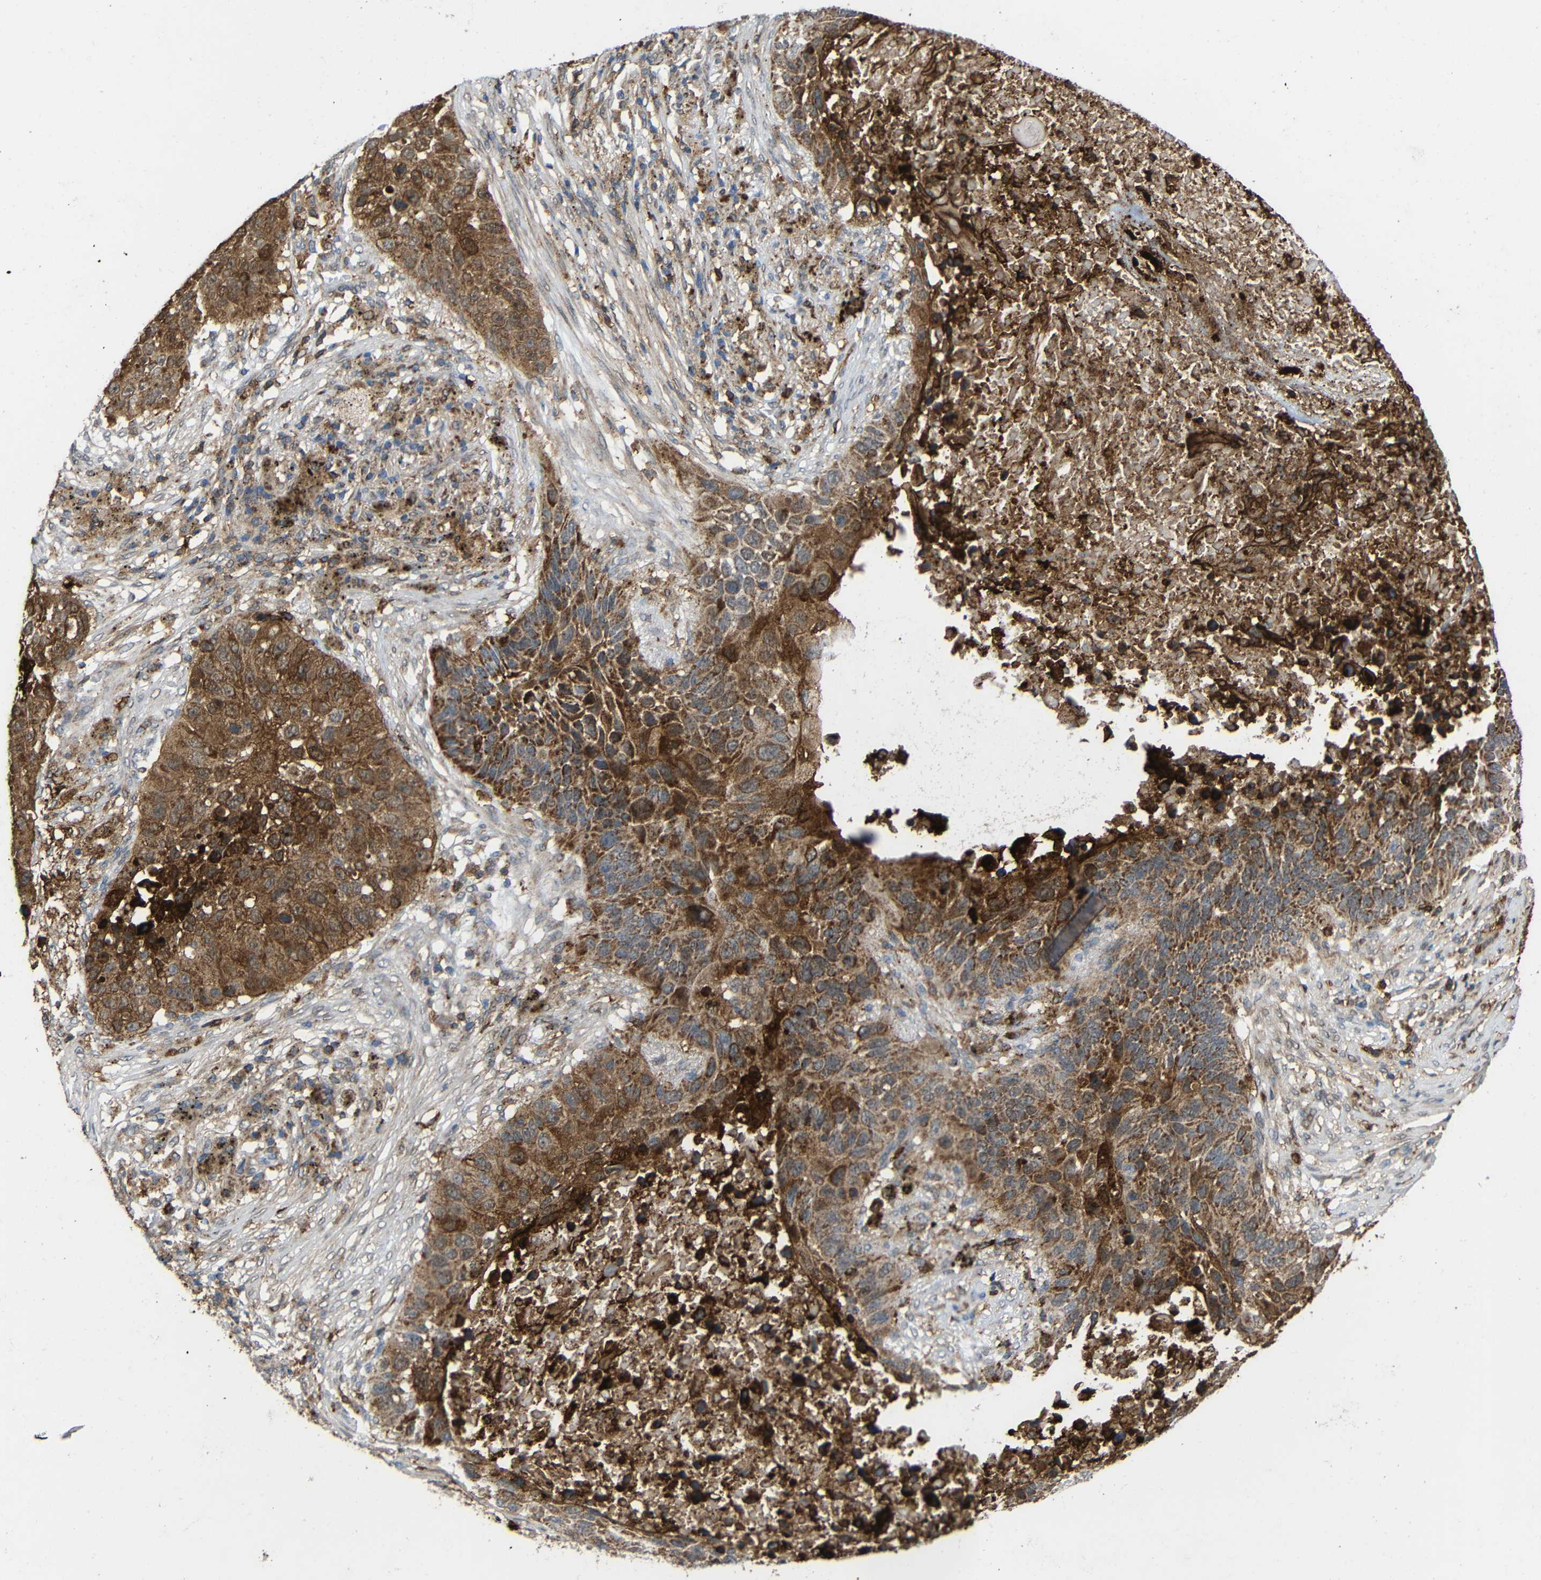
{"staining": {"intensity": "moderate", "quantity": ">75%", "location": "cytoplasmic/membranous"}, "tissue": "lung cancer", "cell_type": "Tumor cells", "image_type": "cancer", "snomed": [{"axis": "morphology", "description": "Squamous cell carcinoma, NOS"}, {"axis": "topography", "description": "Lung"}], "caption": "This is an image of IHC staining of lung cancer (squamous cell carcinoma), which shows moderate positivity in the cytoplasmic/membranous of tumor cells.", "gene": "C1GALT1", "patient": {"sex": "male", "age": 57}}